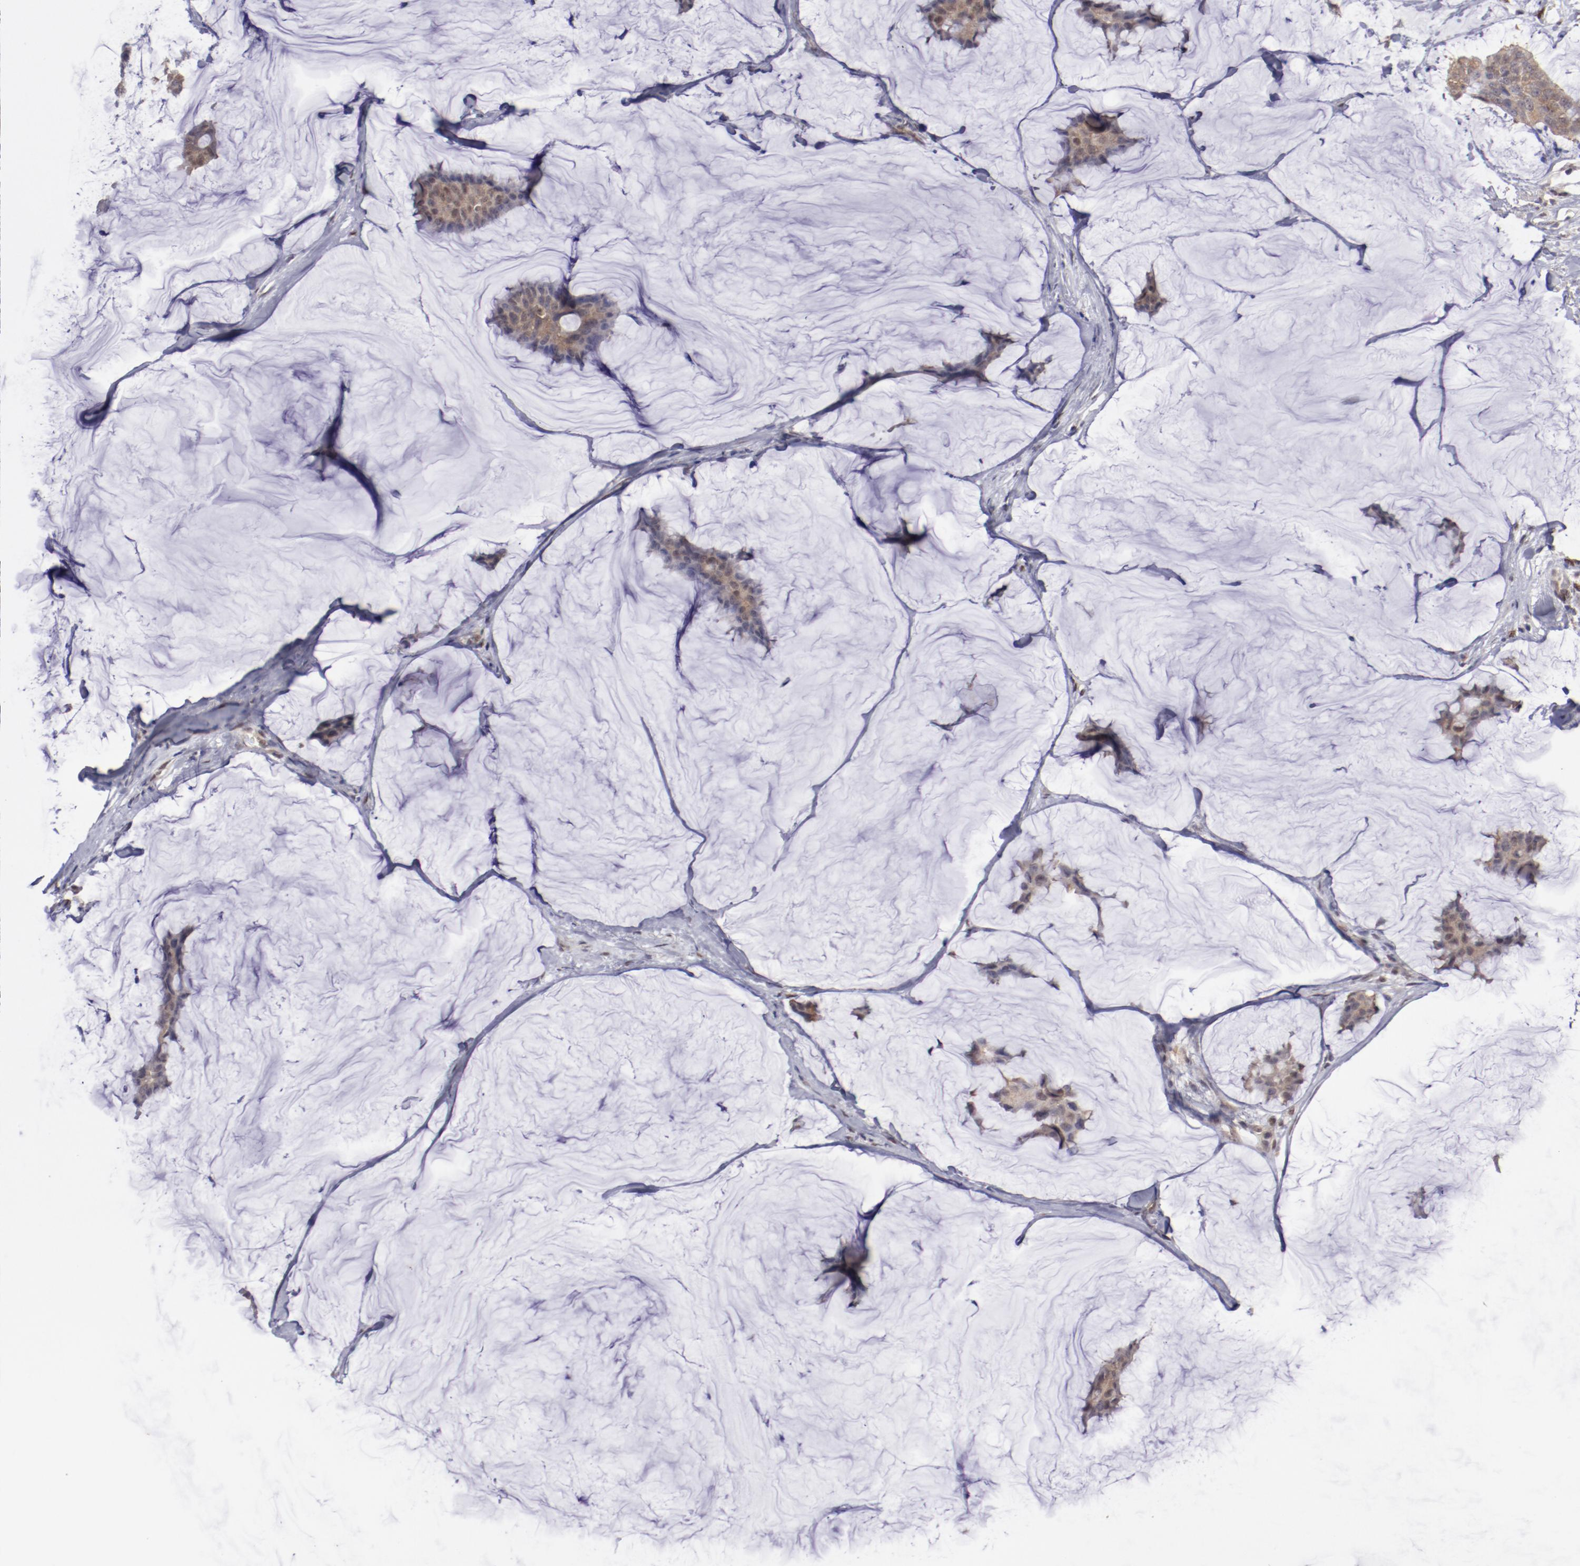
{"staining": {"intensity": "weak", "quantity": ">75%", "location": "cytoplasmic/membranous"}, "tissue": "breast cancer", "cell_type": "Tumor cells", "image_type": "cancer", "snomed": [{"axis": "morphology", "description": "Duct carcinoma"}, {"axis": "topography", "description": "Breast"}], "caption": "Protein staining of breast infiltrating ductal carcinoma tissue exhibits weak cytoplasmic/membranous staining in approximately >75% of tumor cells.", "gene": "ARNT", "patient": {"sex": "female", "age": 93}}